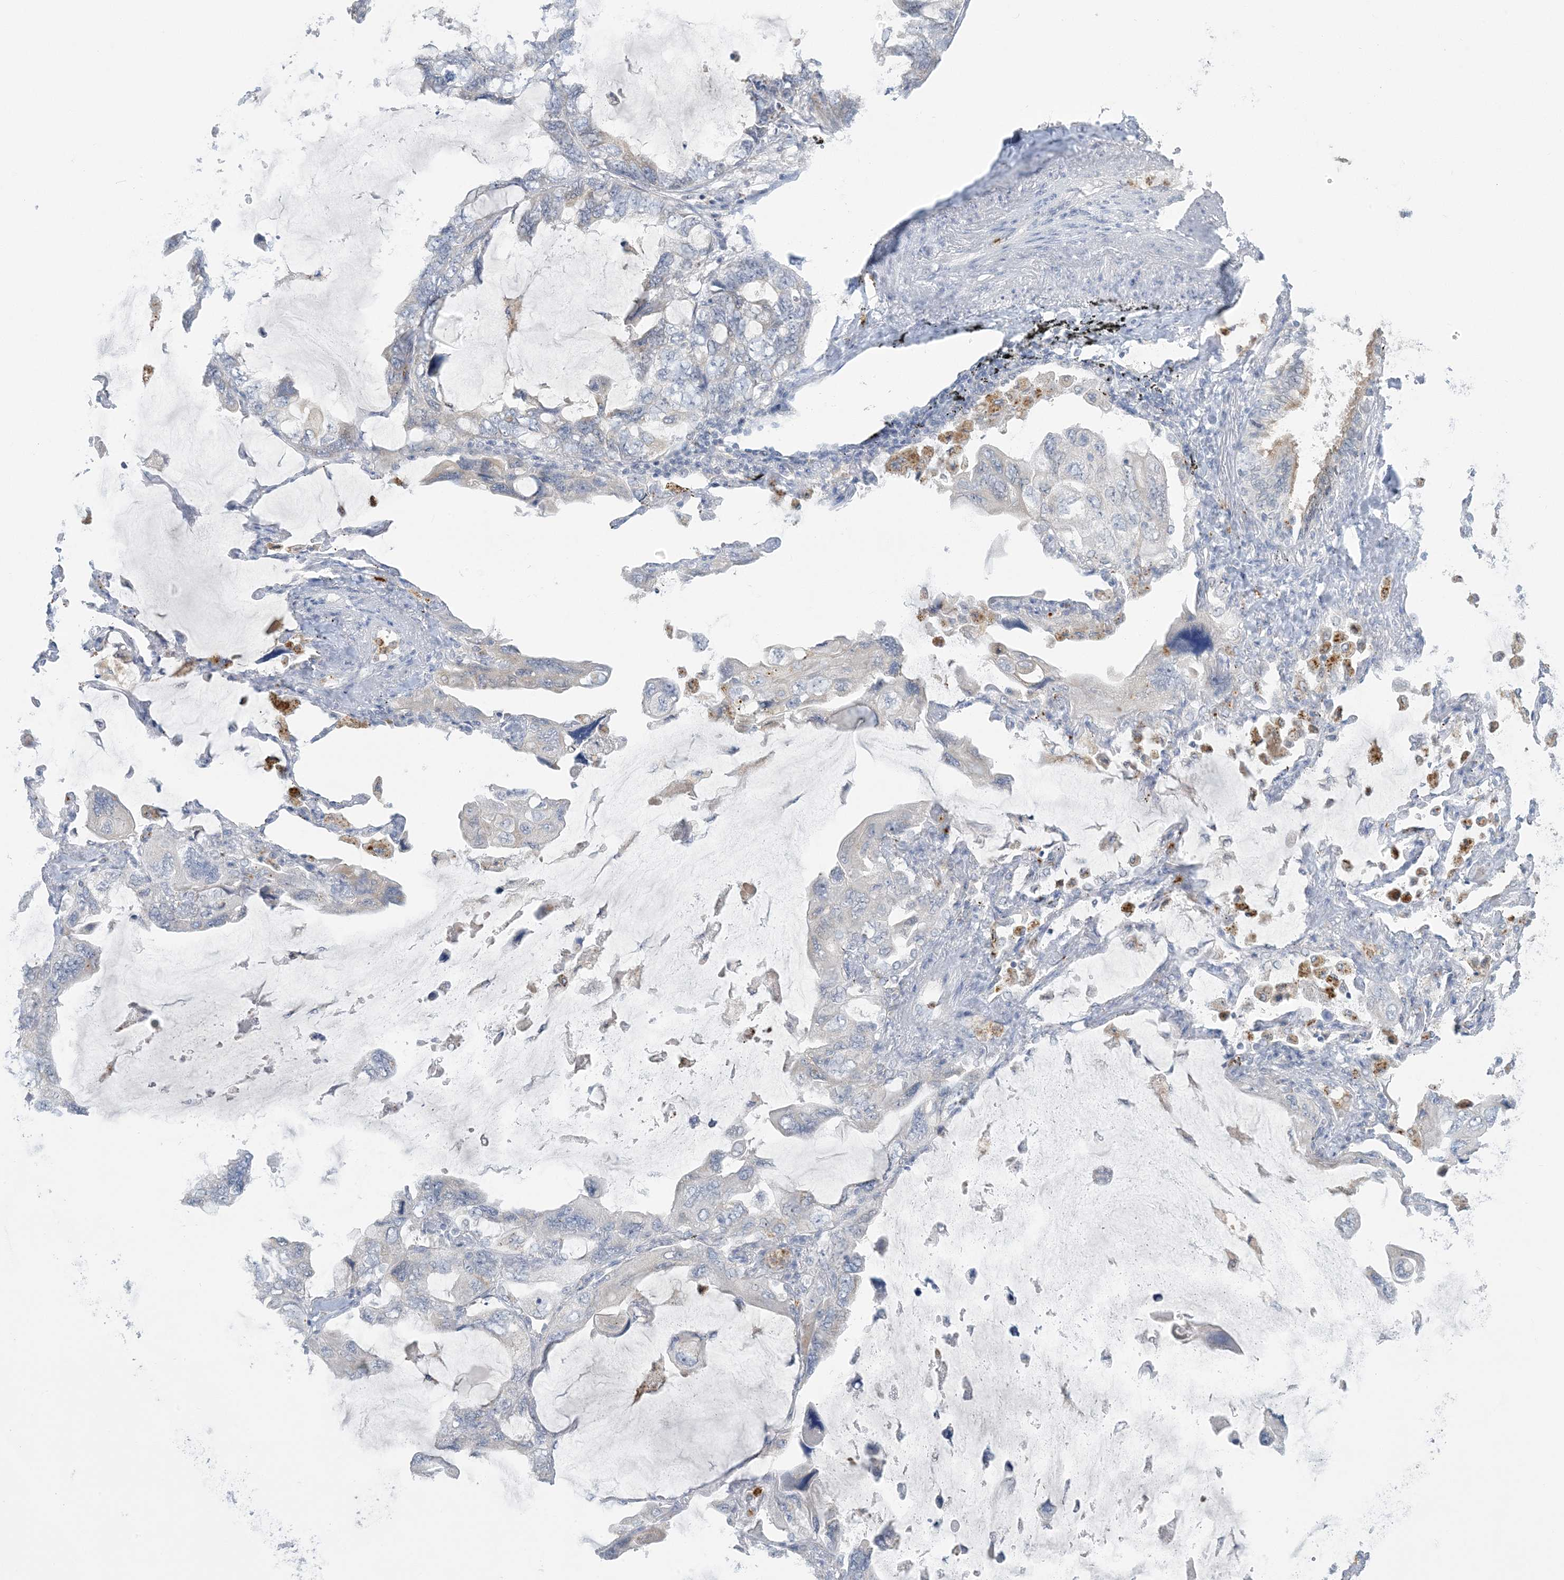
{"staining": {"intensity": "negative", "quantity": "none", "location": "none"}, "tissue": "lung cancer", "cell_type": "Tumor cells", "image_type": "cancer", "snomed": [{"axis": "morphology", "description": "Squamous cell carcinoma, NOS"}, {"axis": "topography", "description": "Lung"}], "caption": "Squamous cell carcinoma (lung) was stained to show a protein in brown. There is no significant staining in tumor cells.", "gene": "KIF3A", "patient": {"sex": "female", "age": 73}}